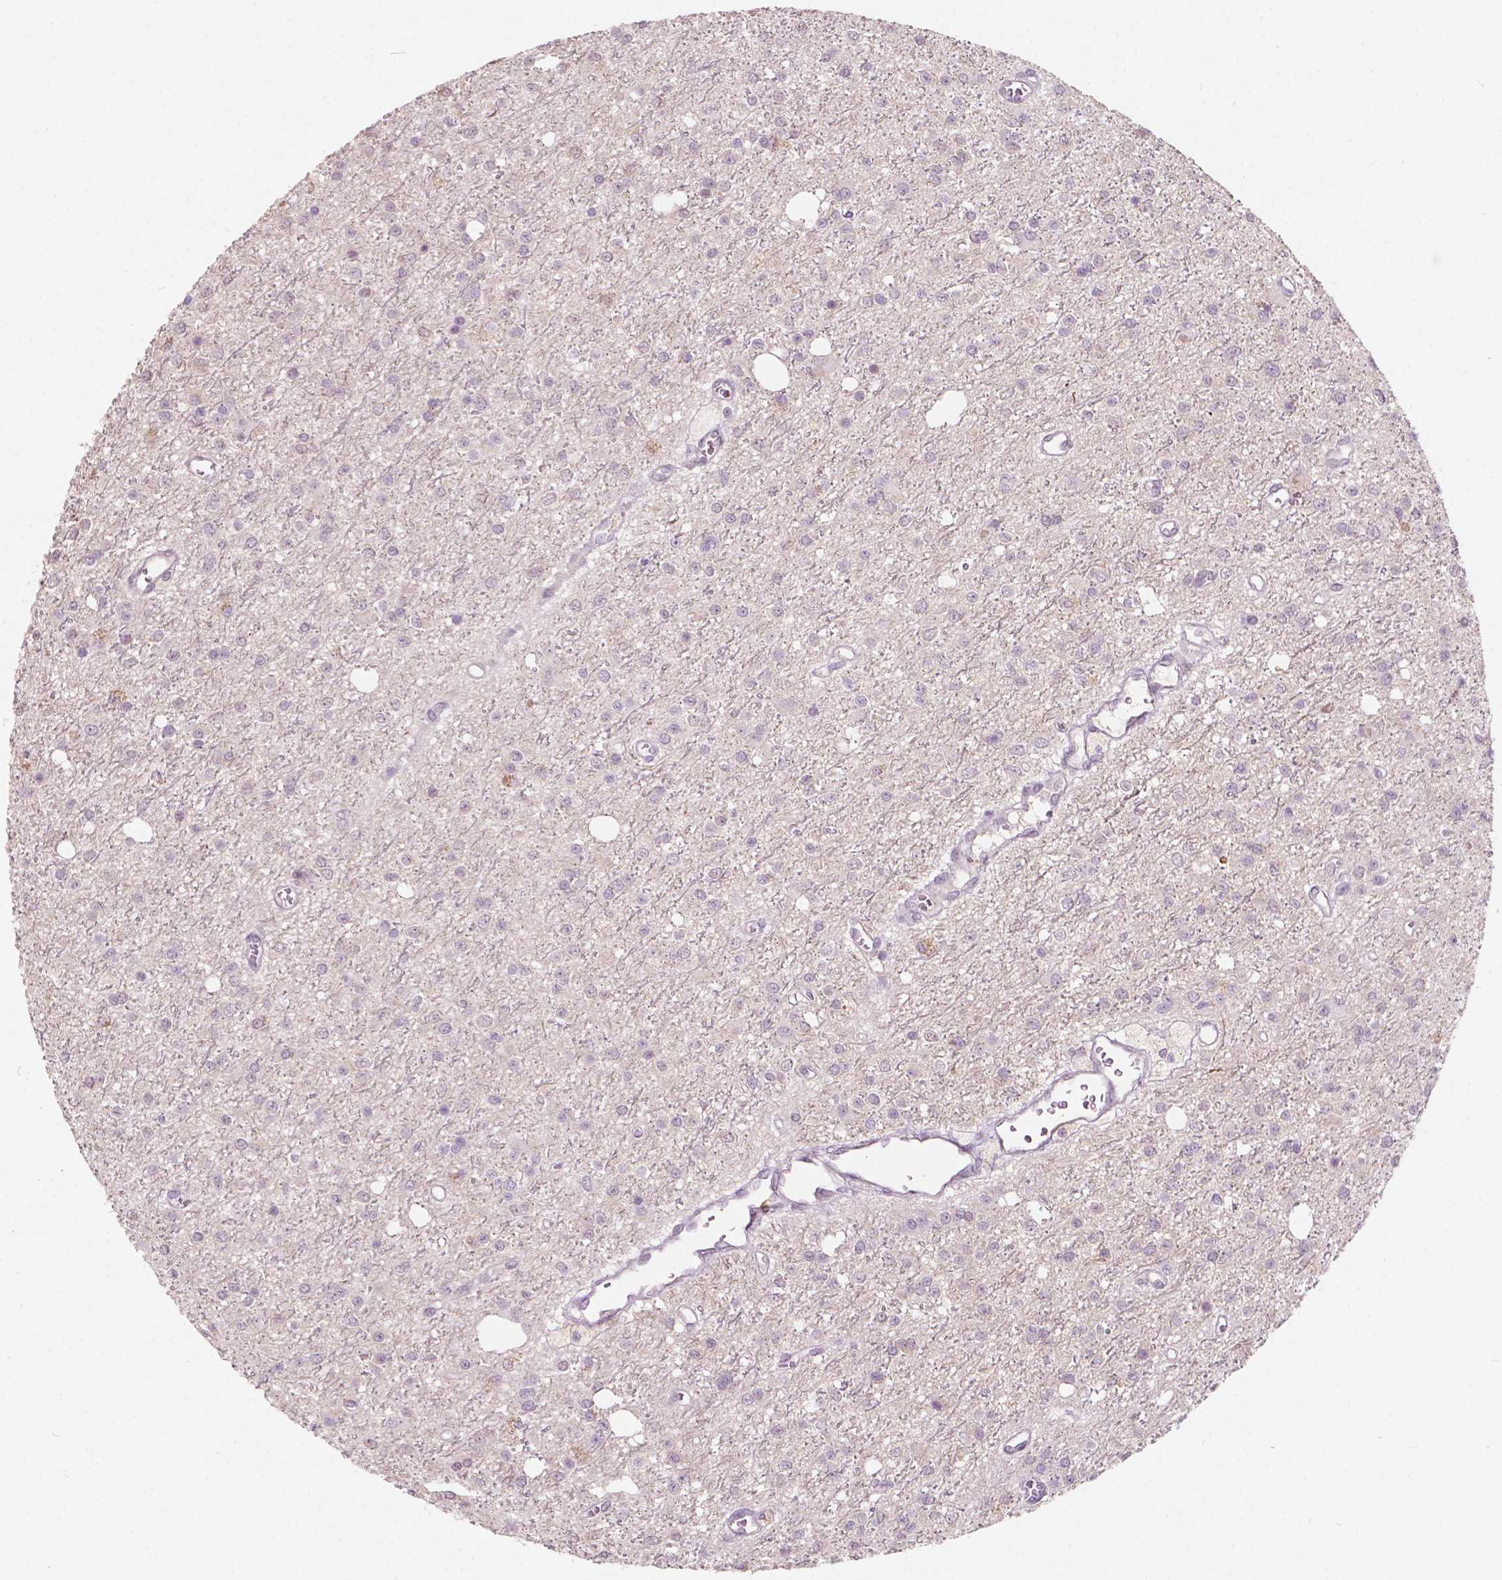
{"staining": {"intensity": "negative", "quantity": "none", "location": "none"}, "tissue": "glioma", "cell_type": "Tumor cells", "image_type": "cancer", "snomed": [{"axis": "morphology", "description": "Glioma, malignant, Low grade"}, {"axis": "topography", "description": "Brain"}], "caption": "Tumor cells are negative for protein expression in human low-grade glioma (malignant).", "gene": "TM6SF2", "patient": {"sex": "female", "age": 45}}